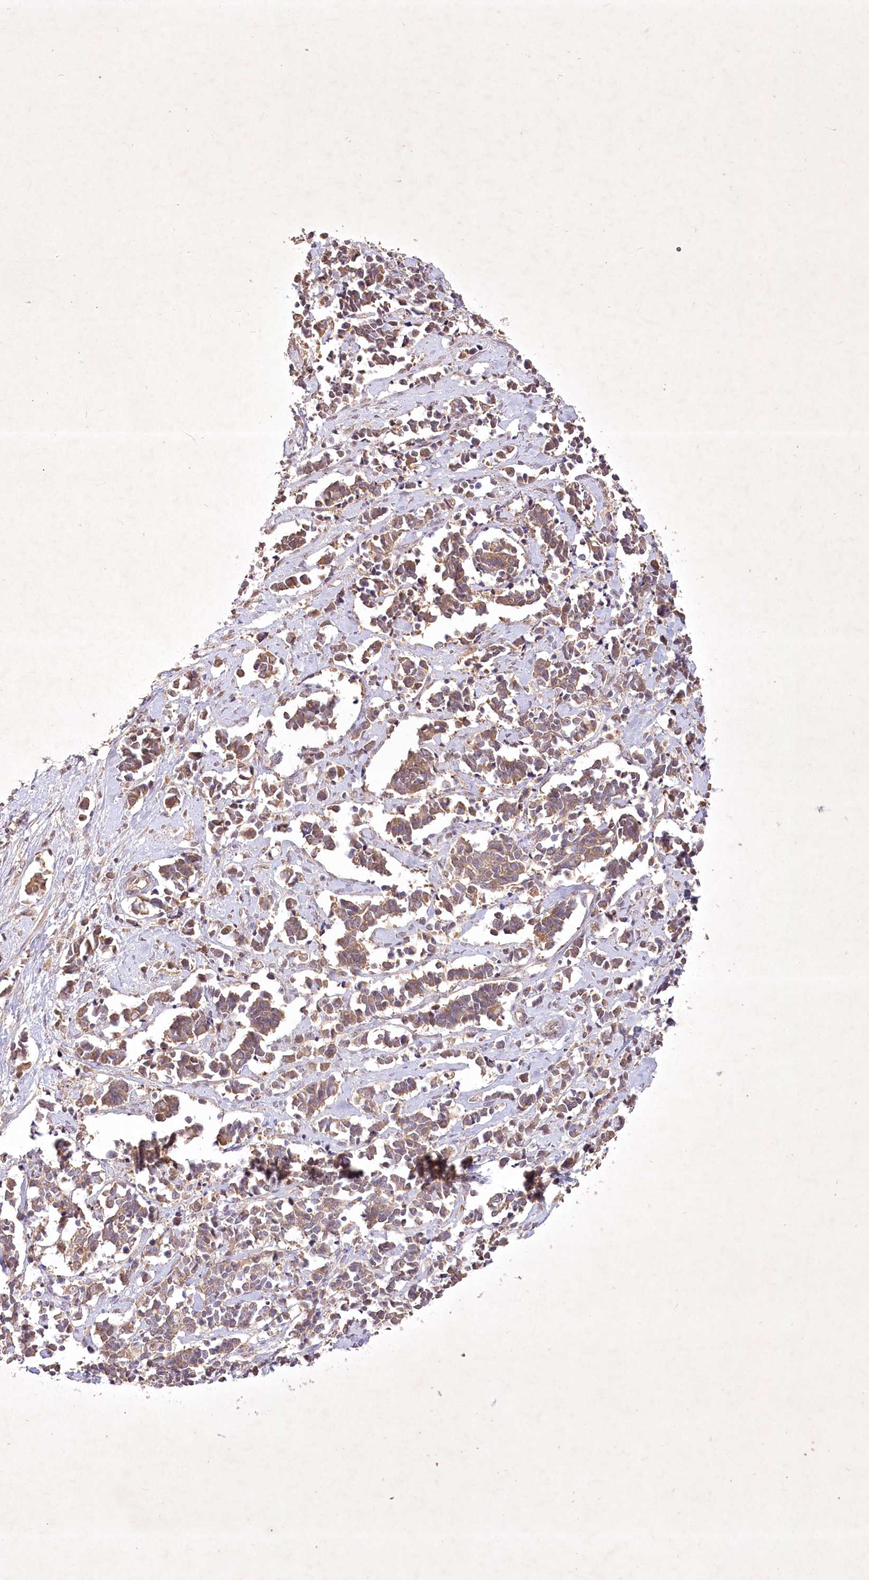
{"staining": {"intensity": "moderate", "quantity": ">75%", "location": "cytoplasmic/membranous"}, "tissue": "cervical cancer", "cell_type": "Tumor cells", "image_type": "cancer", "snomed": [{"axis": "morphology", "description": "Normal tissue, NOS"}, {"axis": "morphology", "description": "Squamous cell carcinoma, NOS"}, {"axis": "topography", "description": "Cervix"}], "caption": "This histopathology image displays cervical cancer stained with immunohistochemistry to label a protein in brown. The cytoplasmic/membranous of tumor cells show moderate positivity for the protein. Nuclei are counter-stained blue.", "gene": "IRAK1BP1", "patient": {"sex": "female", "age": 35}}